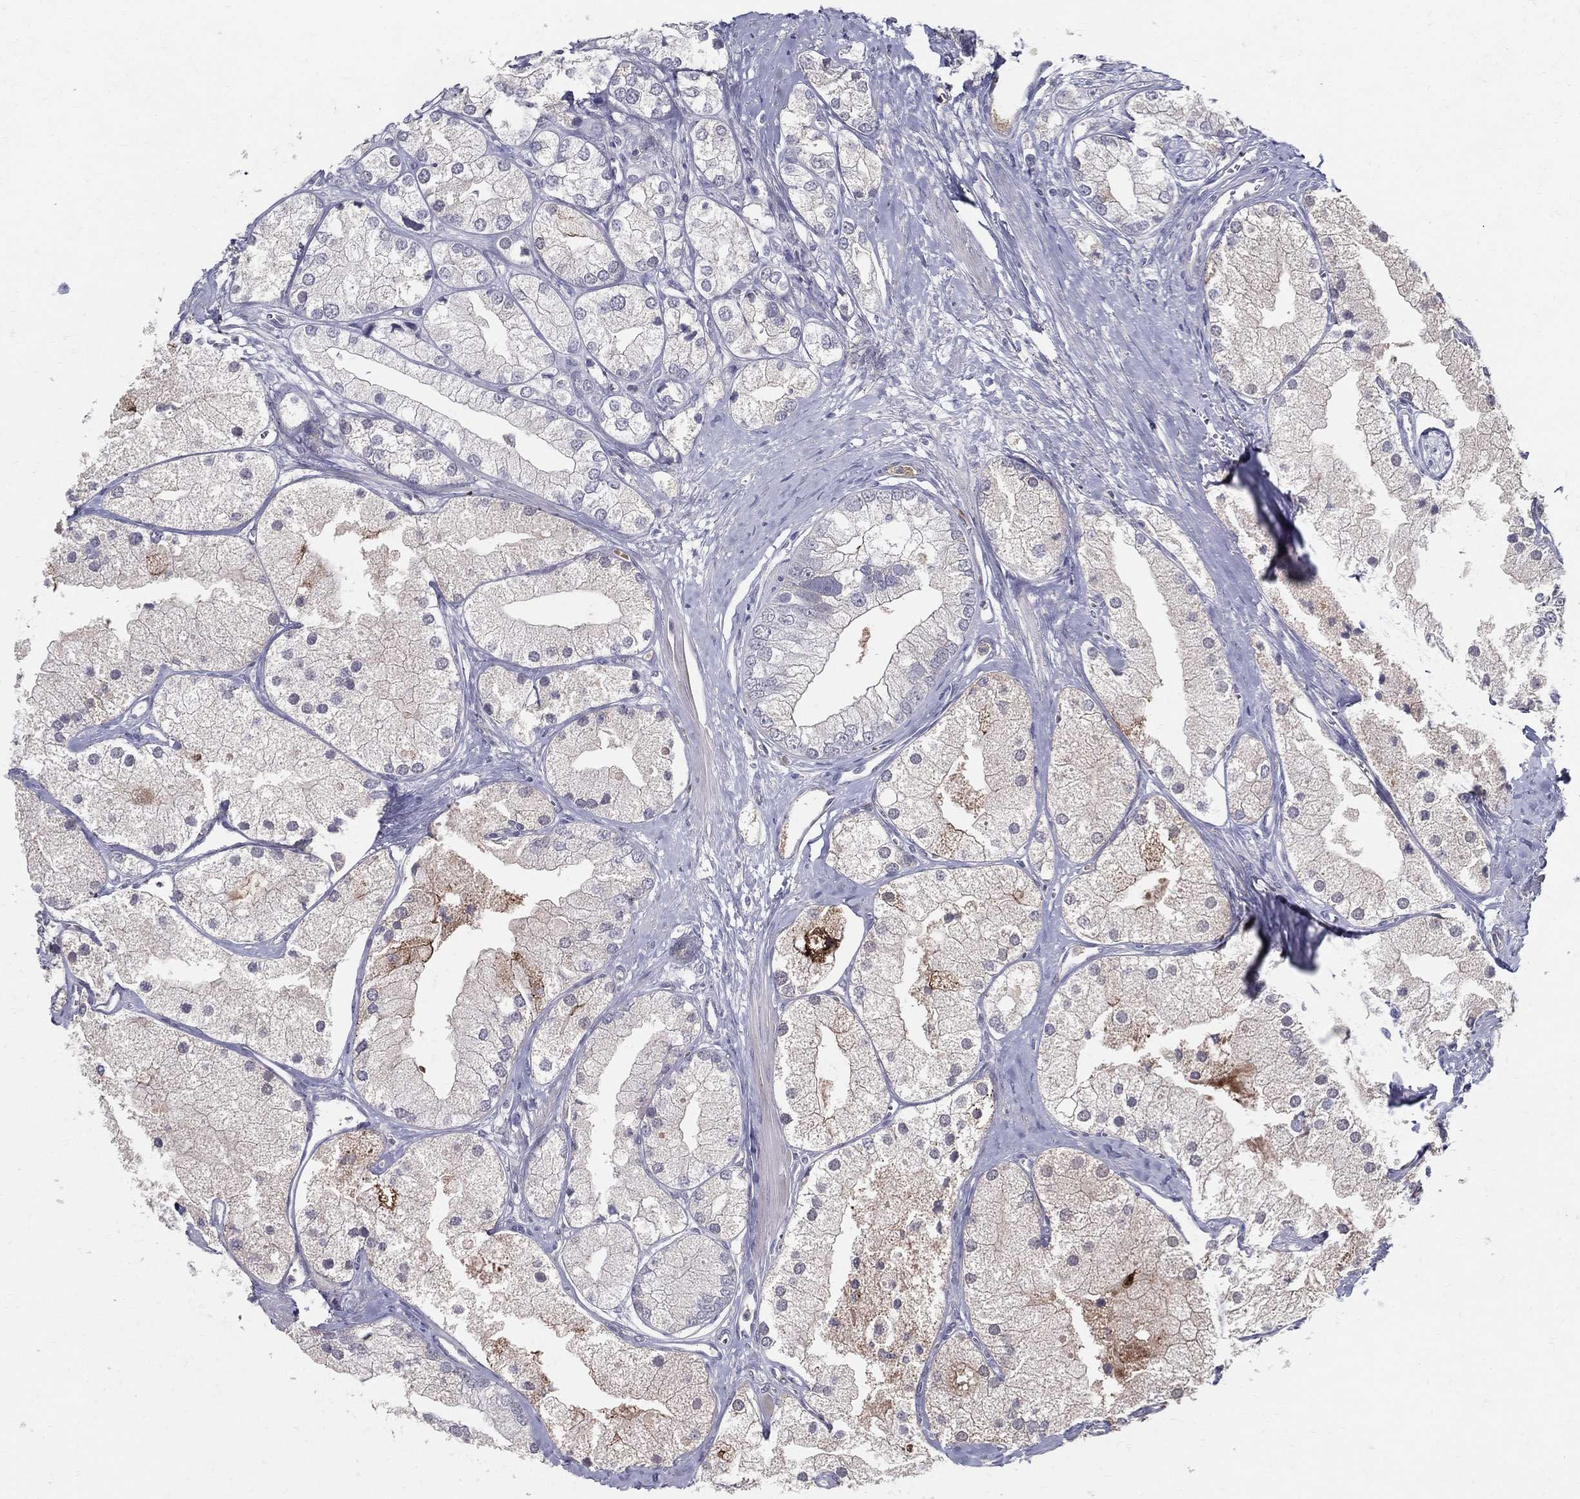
{"staining": {"intensity": "weak", "quantity": "<25%", "location": "cytoplasmic/membranous"}, "tissue": "prostate cancer", "cell_type": "Tumor cells", "image_type": "cancer", "snomed": [{"axis": "morphology", "description": "Adenocarcinoma, NOS"}, {"axis": "topography", "description": "Prostate and seminal vesicle, NOS"}, {"axis": "topography", "description": "Prostate"}], "caption": "There is no significant positivity in tumor cells of prostate adenocarcinoma.", "gene": "ACE2", "patient": {"sex": "male", "age": 79}}